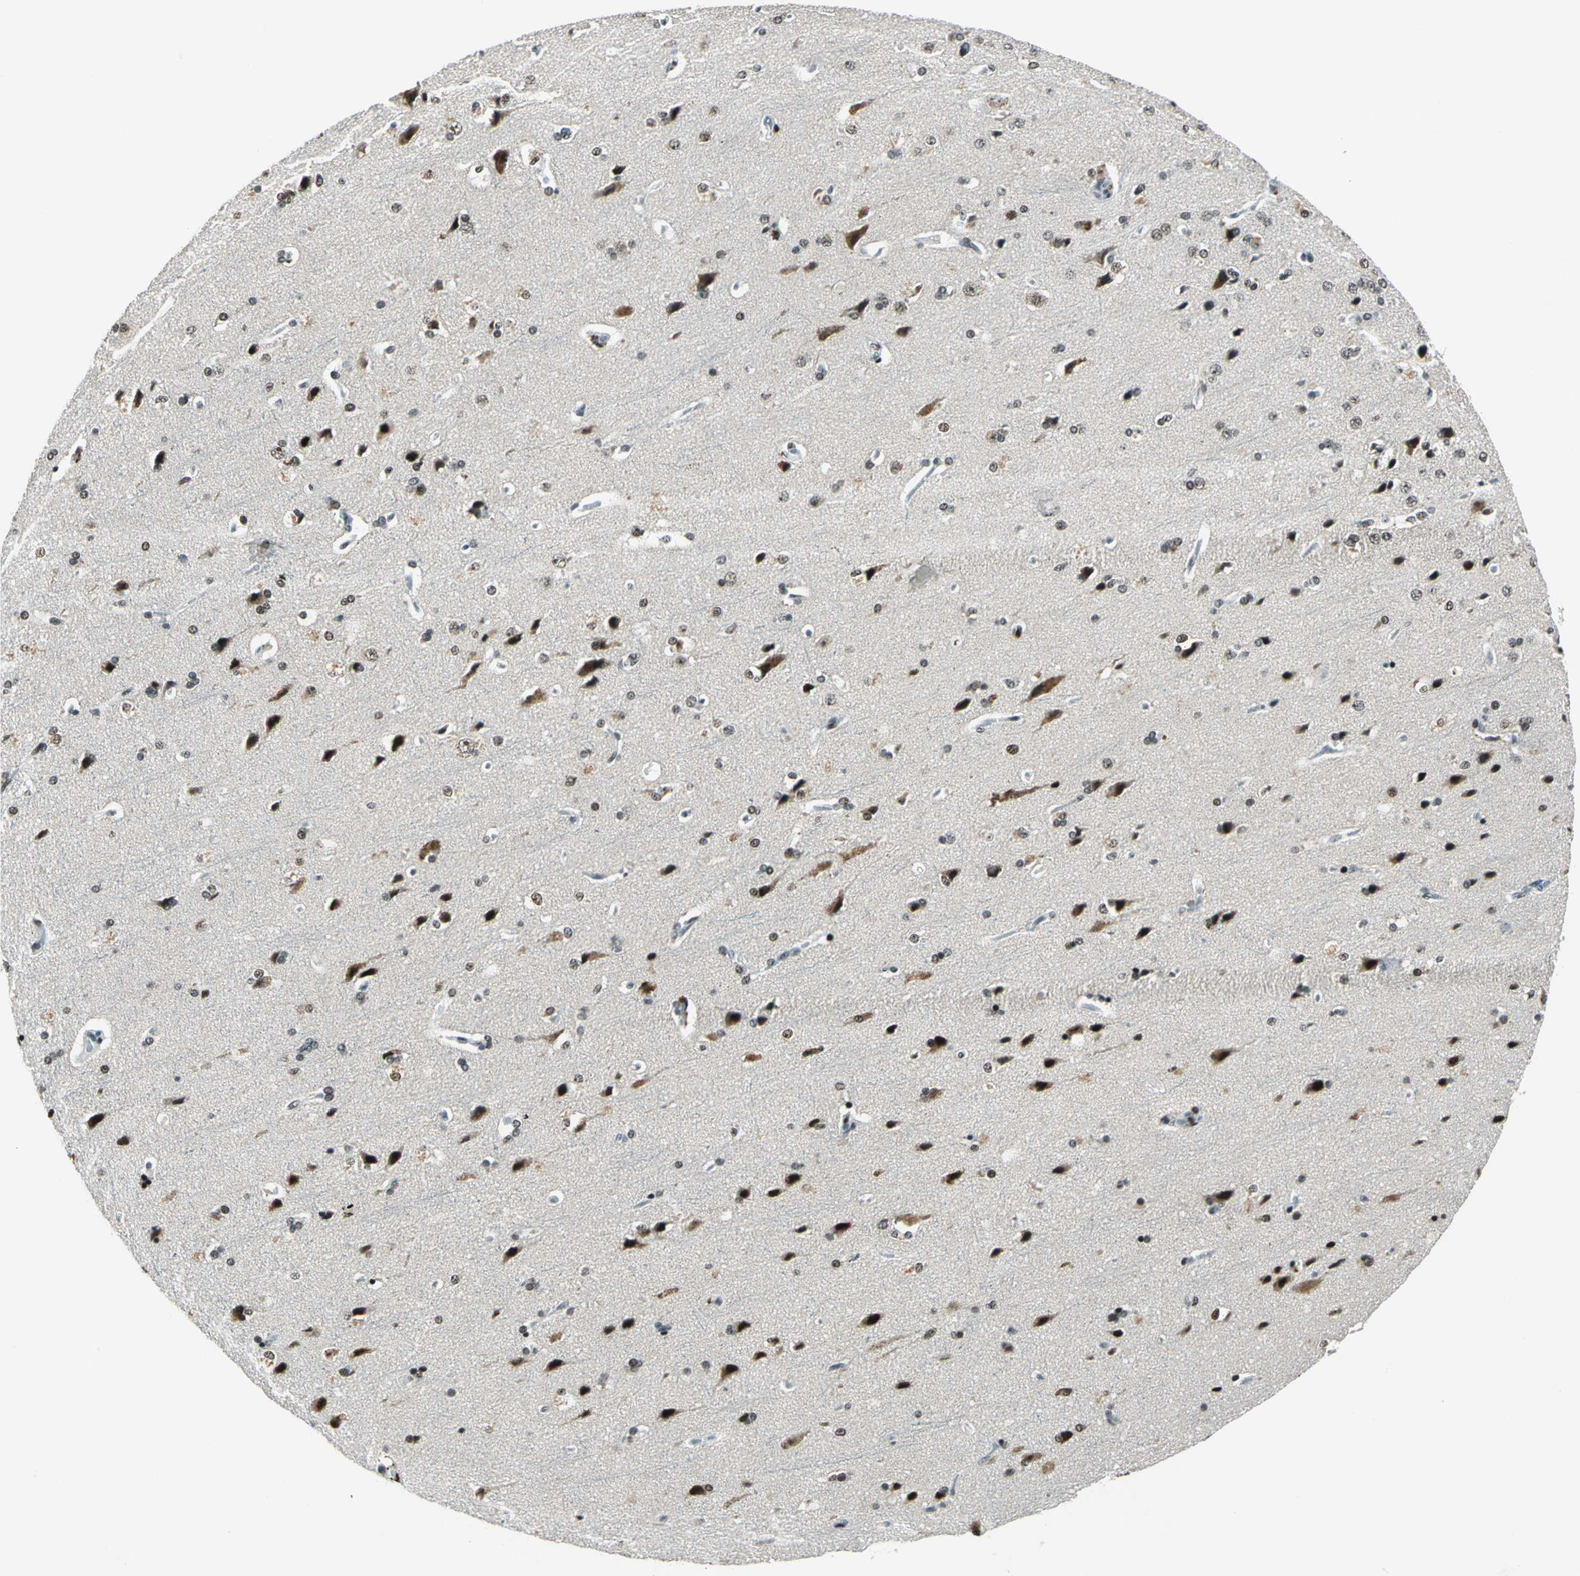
{"staining": {"intensity": "strong", "quantity": ">75%", "location": "nuclear"}, "tissue": "cerebral cortex", "cell_type": "Endothelial cells", "image_type": "normal", "snomed": [{"axis": "morphology", "description": "Normal tissue, NOS"}, {"axis": "topography", "description": "Cerebral cortex"}], "caption": "Protein positivity by immunohistochemistry (IHC) demonstrates strong nuclear staining in about >75% of endothelial cells in benign cerebral cortex.", "gene": "KAT6B", "patient": {"sex": "male", "age": 62}}